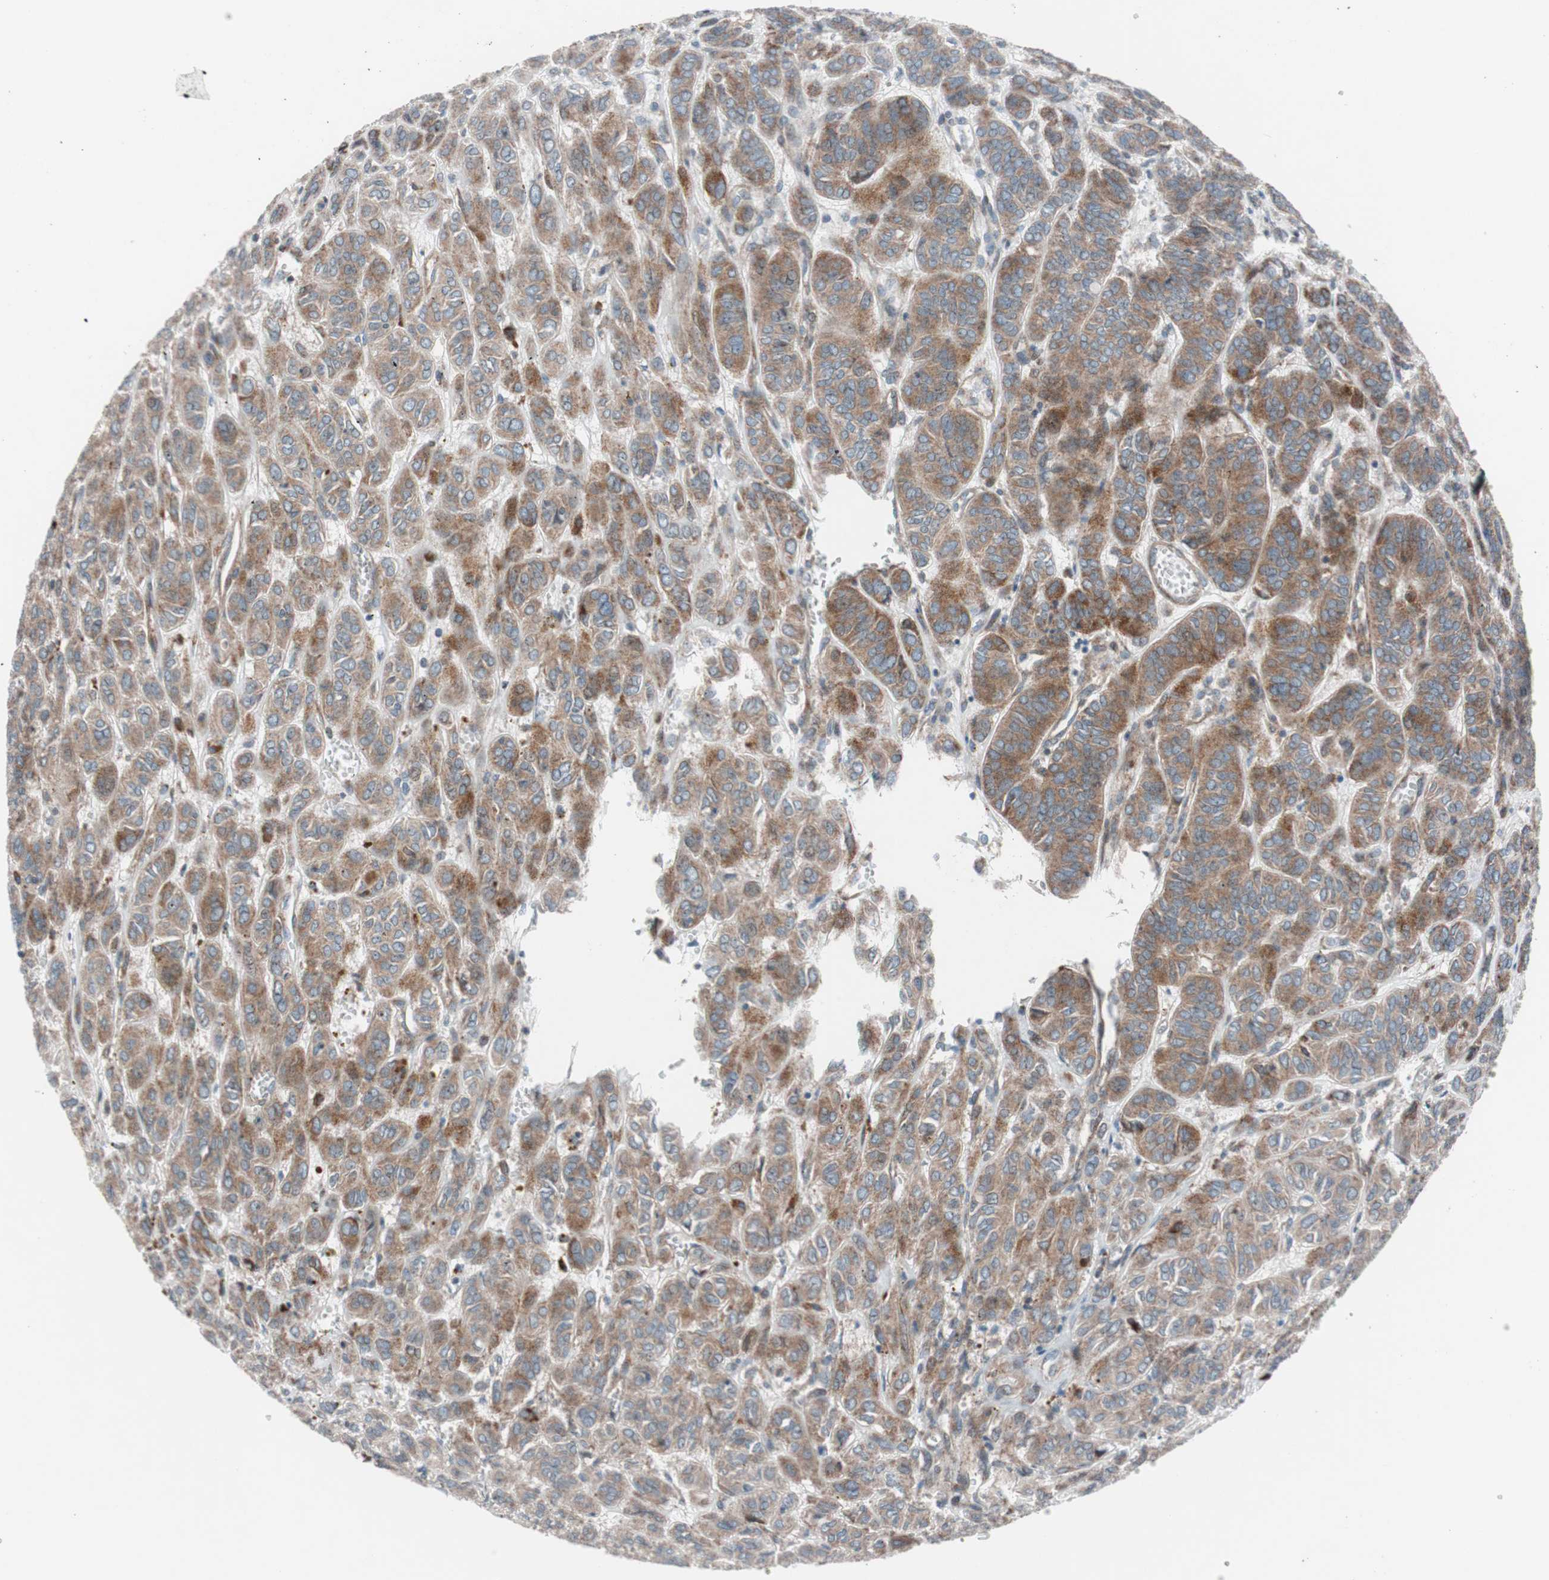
{"staining": {"intensity": "strong", "quantity": ">75%", "location": "cytoplasmic/membranous"}, "tissue": "thyroid cancer", "cell_type": "Tumor cells", "image_type": "cancer", "snomed": [{"axis": "morphology", "description": "Follicular adenoma carcinoma, NOS"}, {"axis": "topography", "description": "Thyroid gland"}], "caption": "Follicular adenoma carcinoma (thyroid) stained with DAB immunohistochemistry (IHC) demonstrates high levels of strong cytoplasmic/membranous staining in approximately >75% of tumor cells.", "gene": "CCL14", "patient": {"sex": "female", "age": 71}}